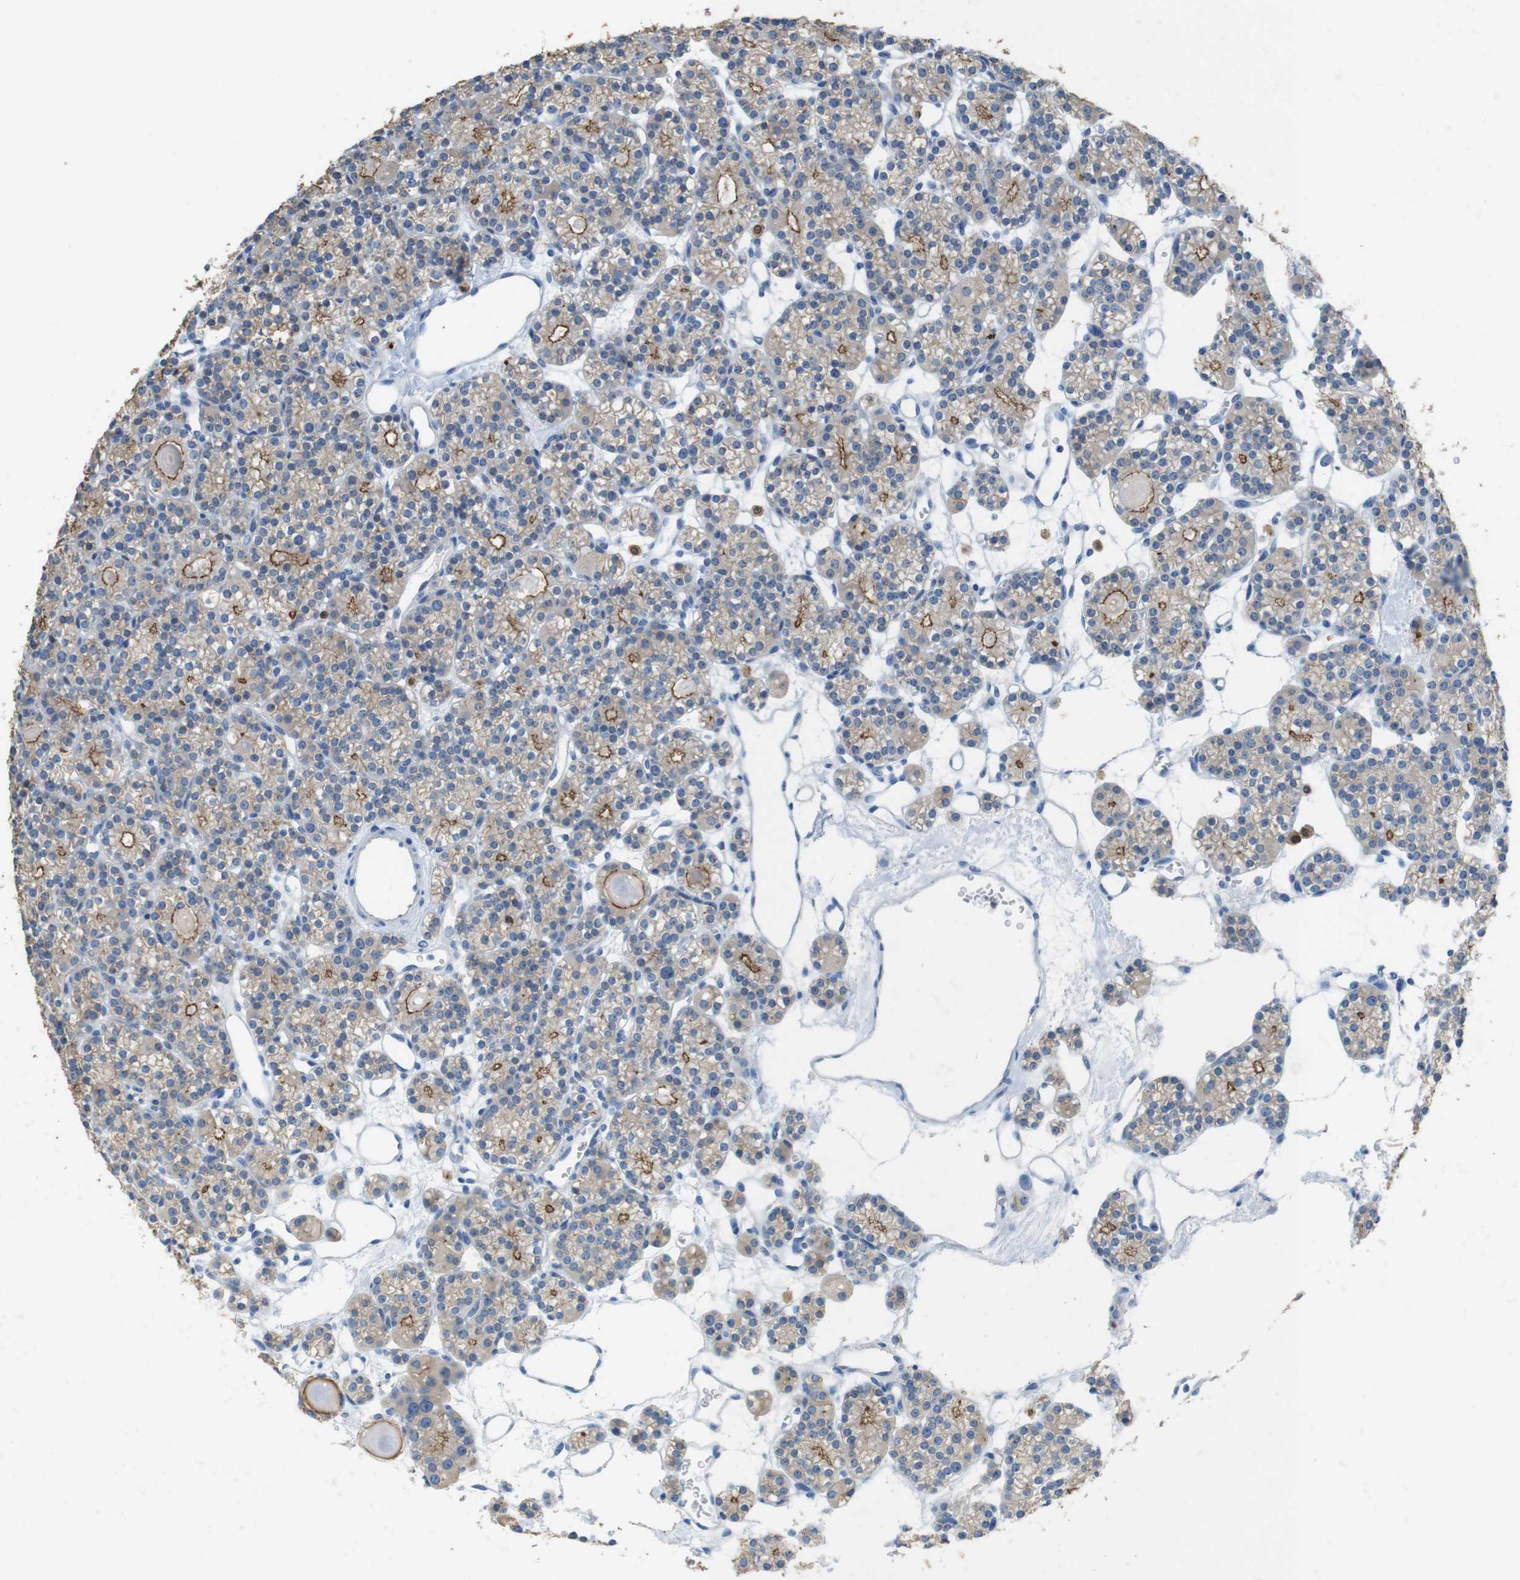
{"staining": {"intensity": "moderate", "quantity": "25%-75%", "location": "cytoplasmic/membranous"}, "tissue": "parathyroid gland", "cell_type": "Glandular cells", "image_type": "normal", "snomed": [{"axis": "morphology", "description": "Normal tissue, NOS"}, {"axis": "topography", "description": "Parathyroid gland"}], "caption": "This micrograph shows normal parathyroid gland stained with IHC to label a protein in brown. The cytoplasmic/membranous of glandular cells show moderate positivity for the protein. Nuclei are counter-stained blue.", "gene": "TJP3", "patient": {"sex": "female", "age": 64}}